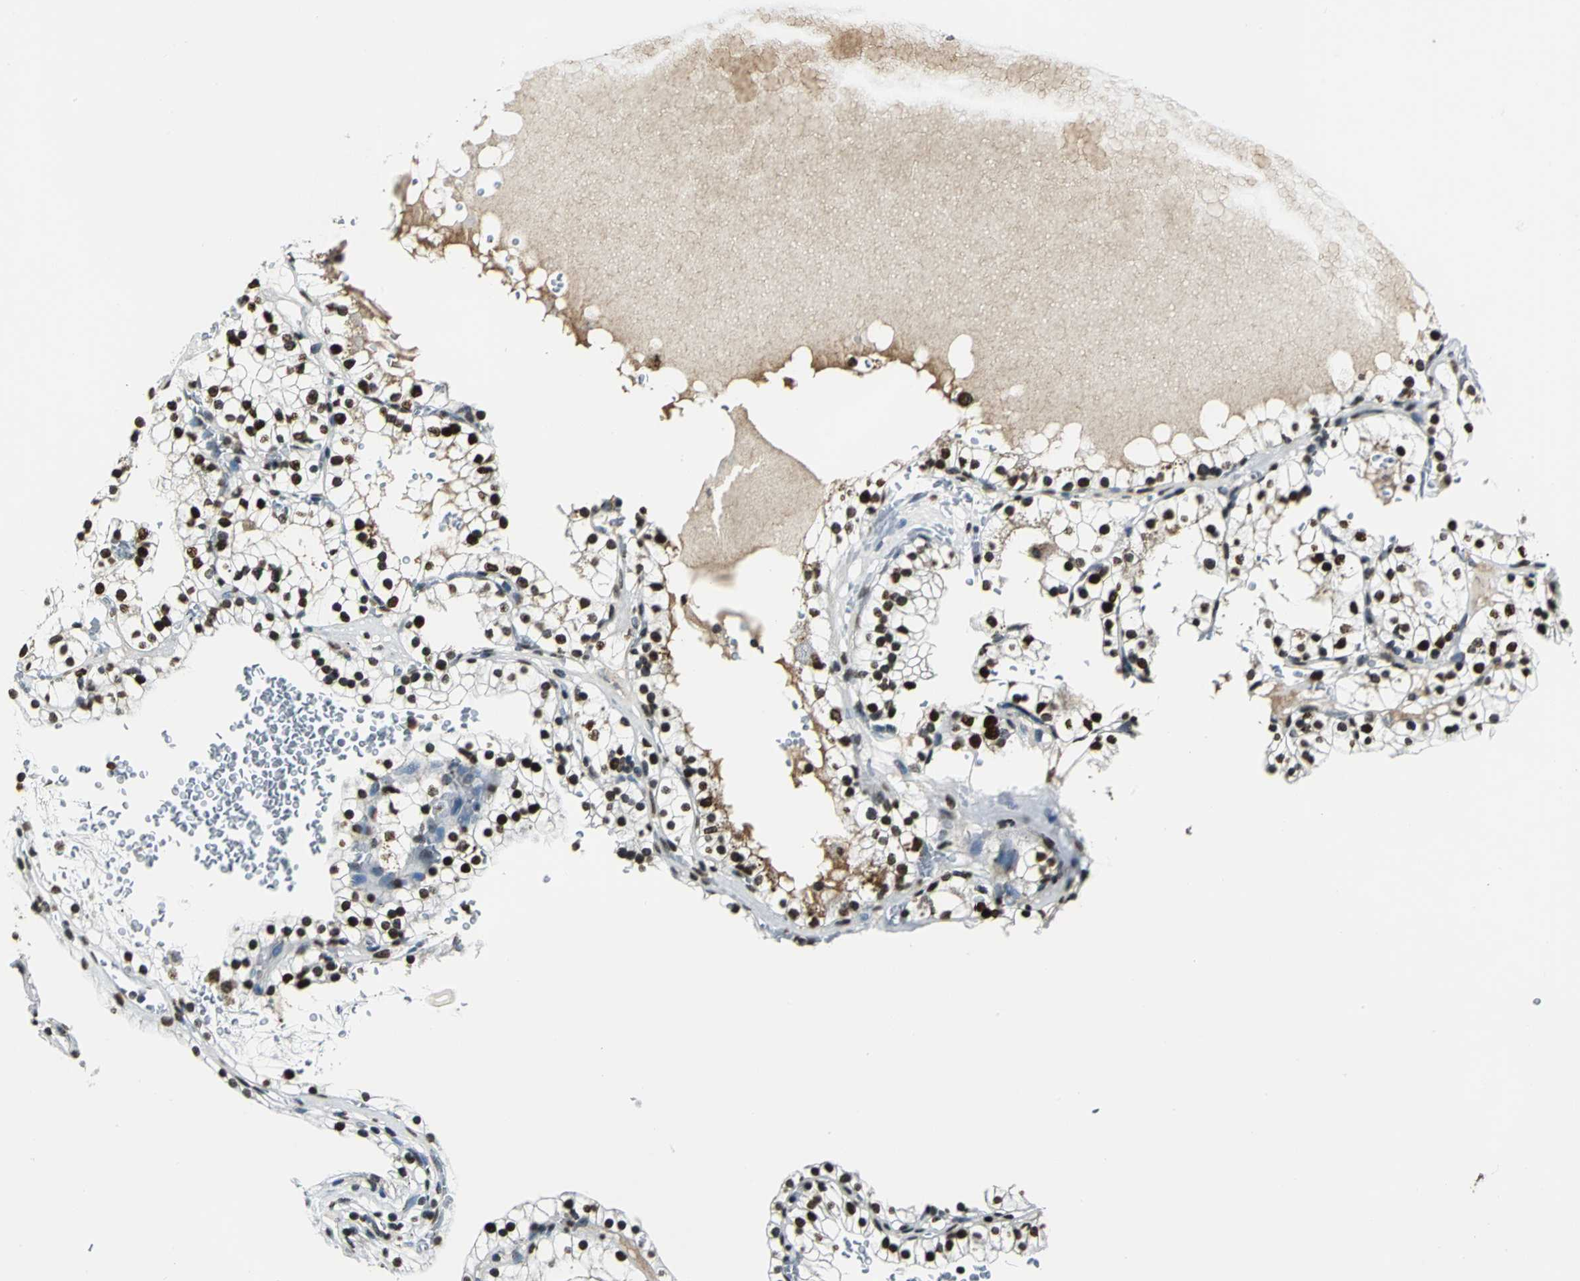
{"staining": {"intensity": "strong", "quantity": ">75%", "location": "nuclear"}, "tissue": "renal cancer", "cell_type": "Tumor cells", "image_type": "cancer", "snomed": [{"axis": "morphology", "description": "Adenocarcinoma, NOS"}, {"axis": "topography", "description": "Kidney"}], "caption": "This photomicrograph demonstrates immunohistochemistry staining of human renal adenocarcinoma, with high strong nuclear positivity in approximately >75% of tumor cells.", "gene": "MCM4", "patient": {"sex": "female", "age": 41}}